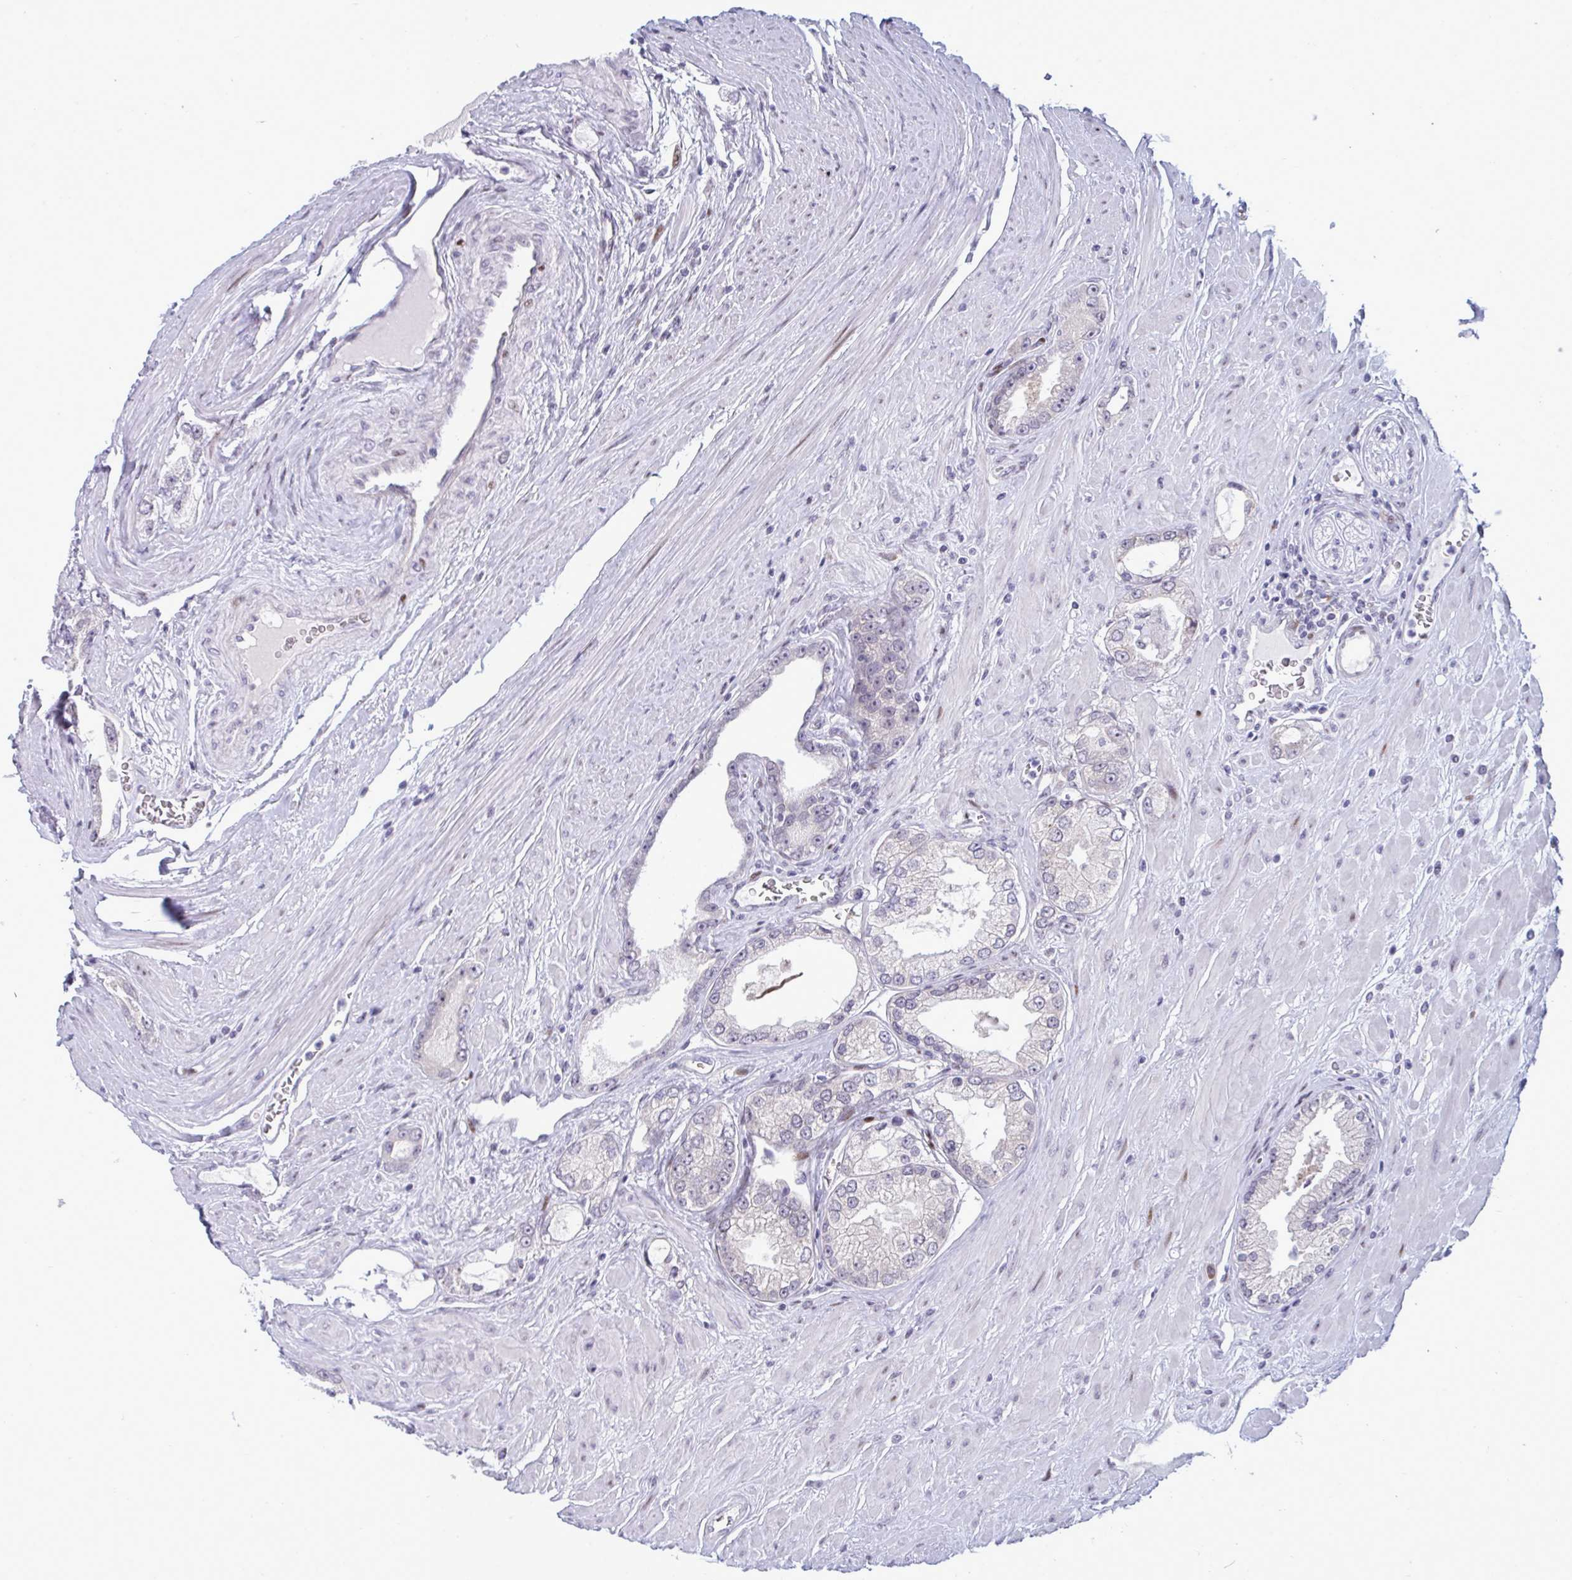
{"staining": {"intensity": "negative", "quantity": "none", "location": "none"}, "tissue": "prostate cancer", "cell_type": "Tumor cells", "image_type": "cancer", "snomed": [{"axis": "morphology", "description": "Adenocarcinoma, High grade"}, {"axis": "topography", "description": "Prostate"}], "caption": "An IHC micrograph of adenocarcinoma (high-grade) (prostate) is shown. There is no staining in tumor cells of adenocarcinoma (high-grade) (prostate).", "gene": "TAB1", "patient": {"sex": "male", "age": 66}}